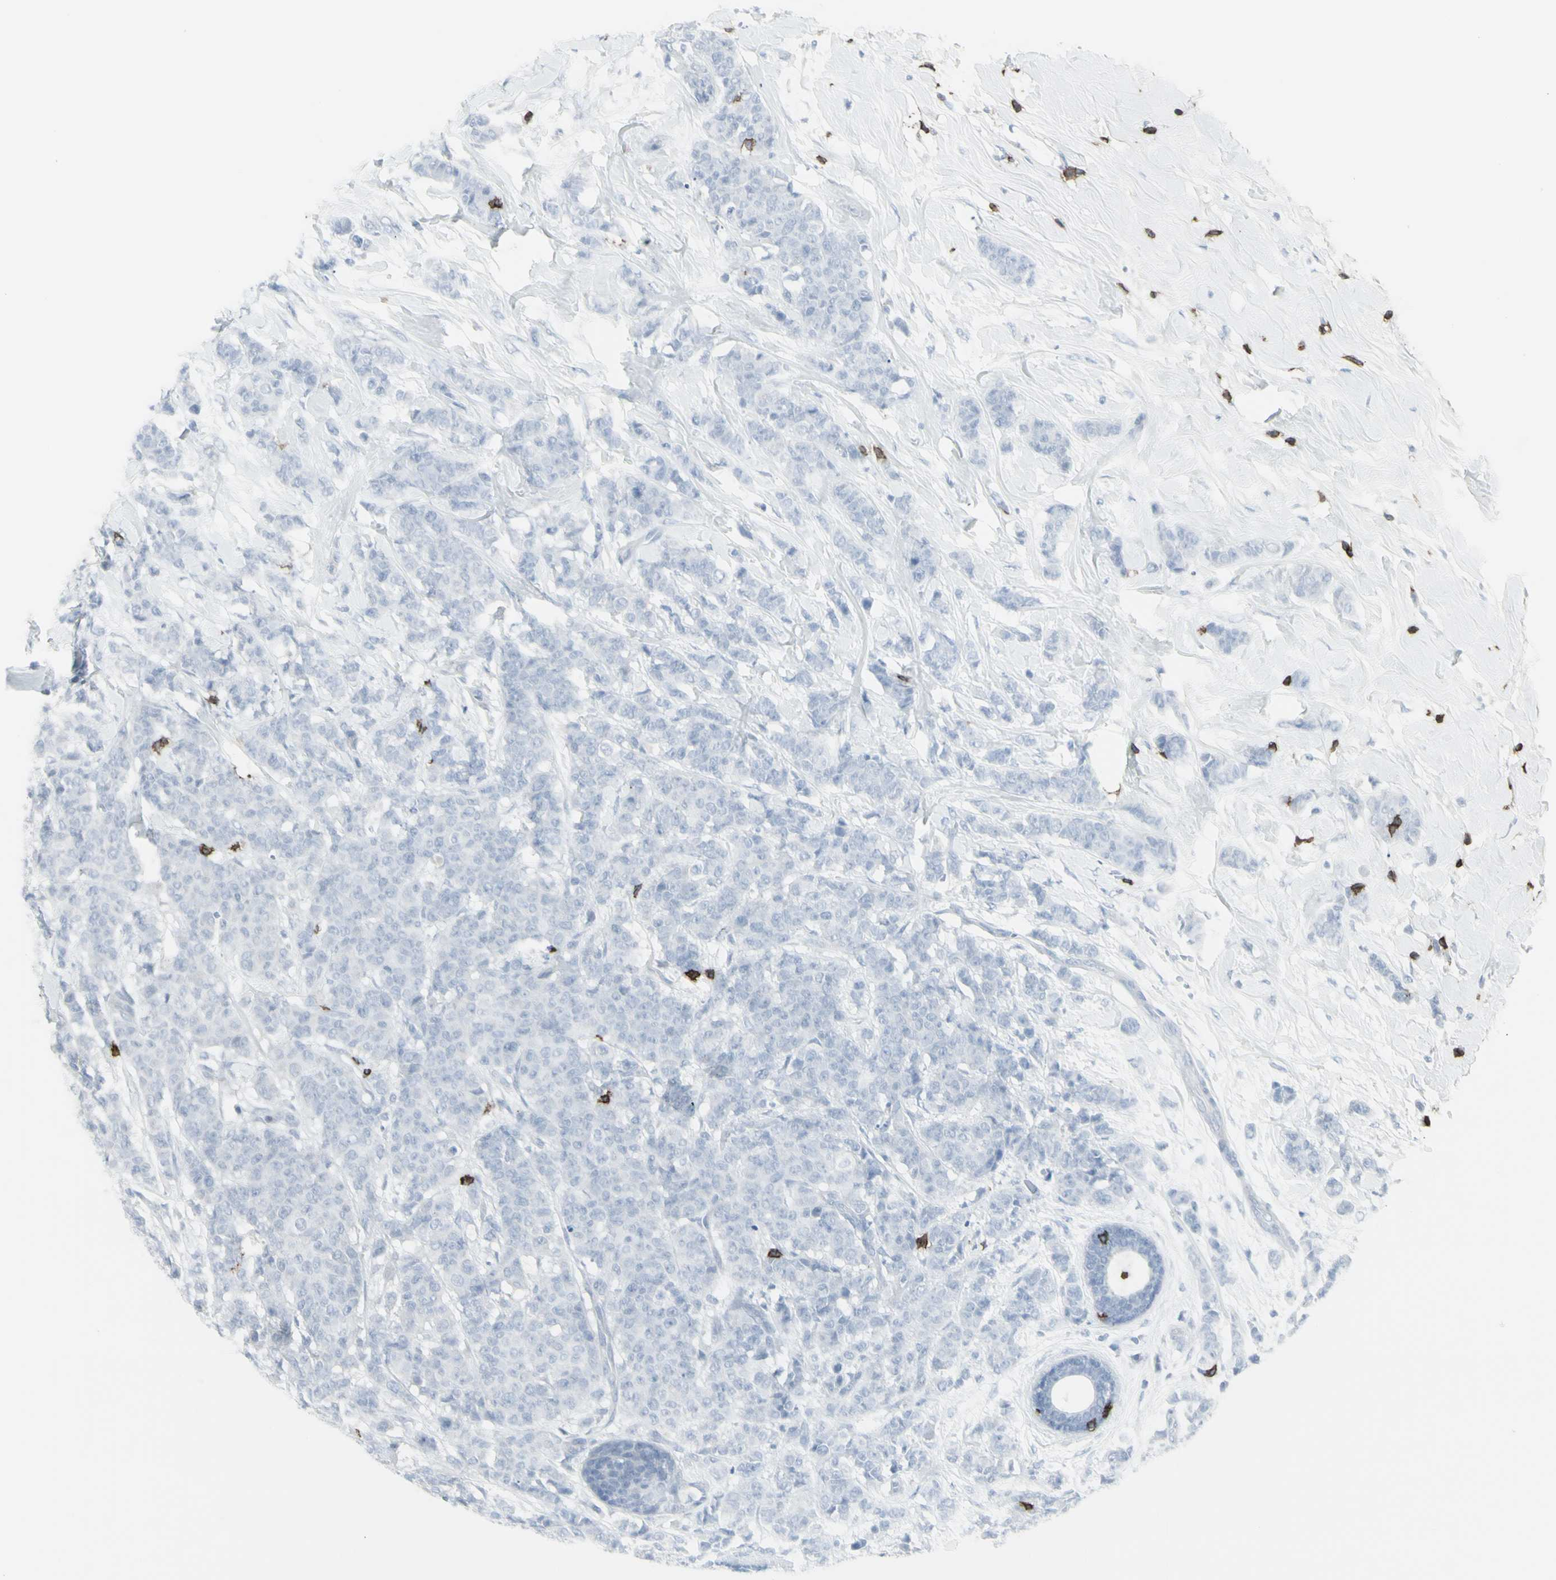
{"staining": {"intensity": "negative", "quantity": "none", "location": "none"}, "tissue": "breast cancer", "cell_type": "Tumor cells", "image_type": "cancer", "snomed": [{"axis": "morphology", "description": "Normal tissue, NOS"}, {"axis": "morphology", "description": "Duct carcinoma"}, {"axis": "topography", "description": "Breast"}], "caption": "Breast cancer (intraductal carcinoma) stained for a protein using IHC demonstrates no expression tumor cells.", "gene": "CD247", "patient": {"sex": "female", "age": 40}}